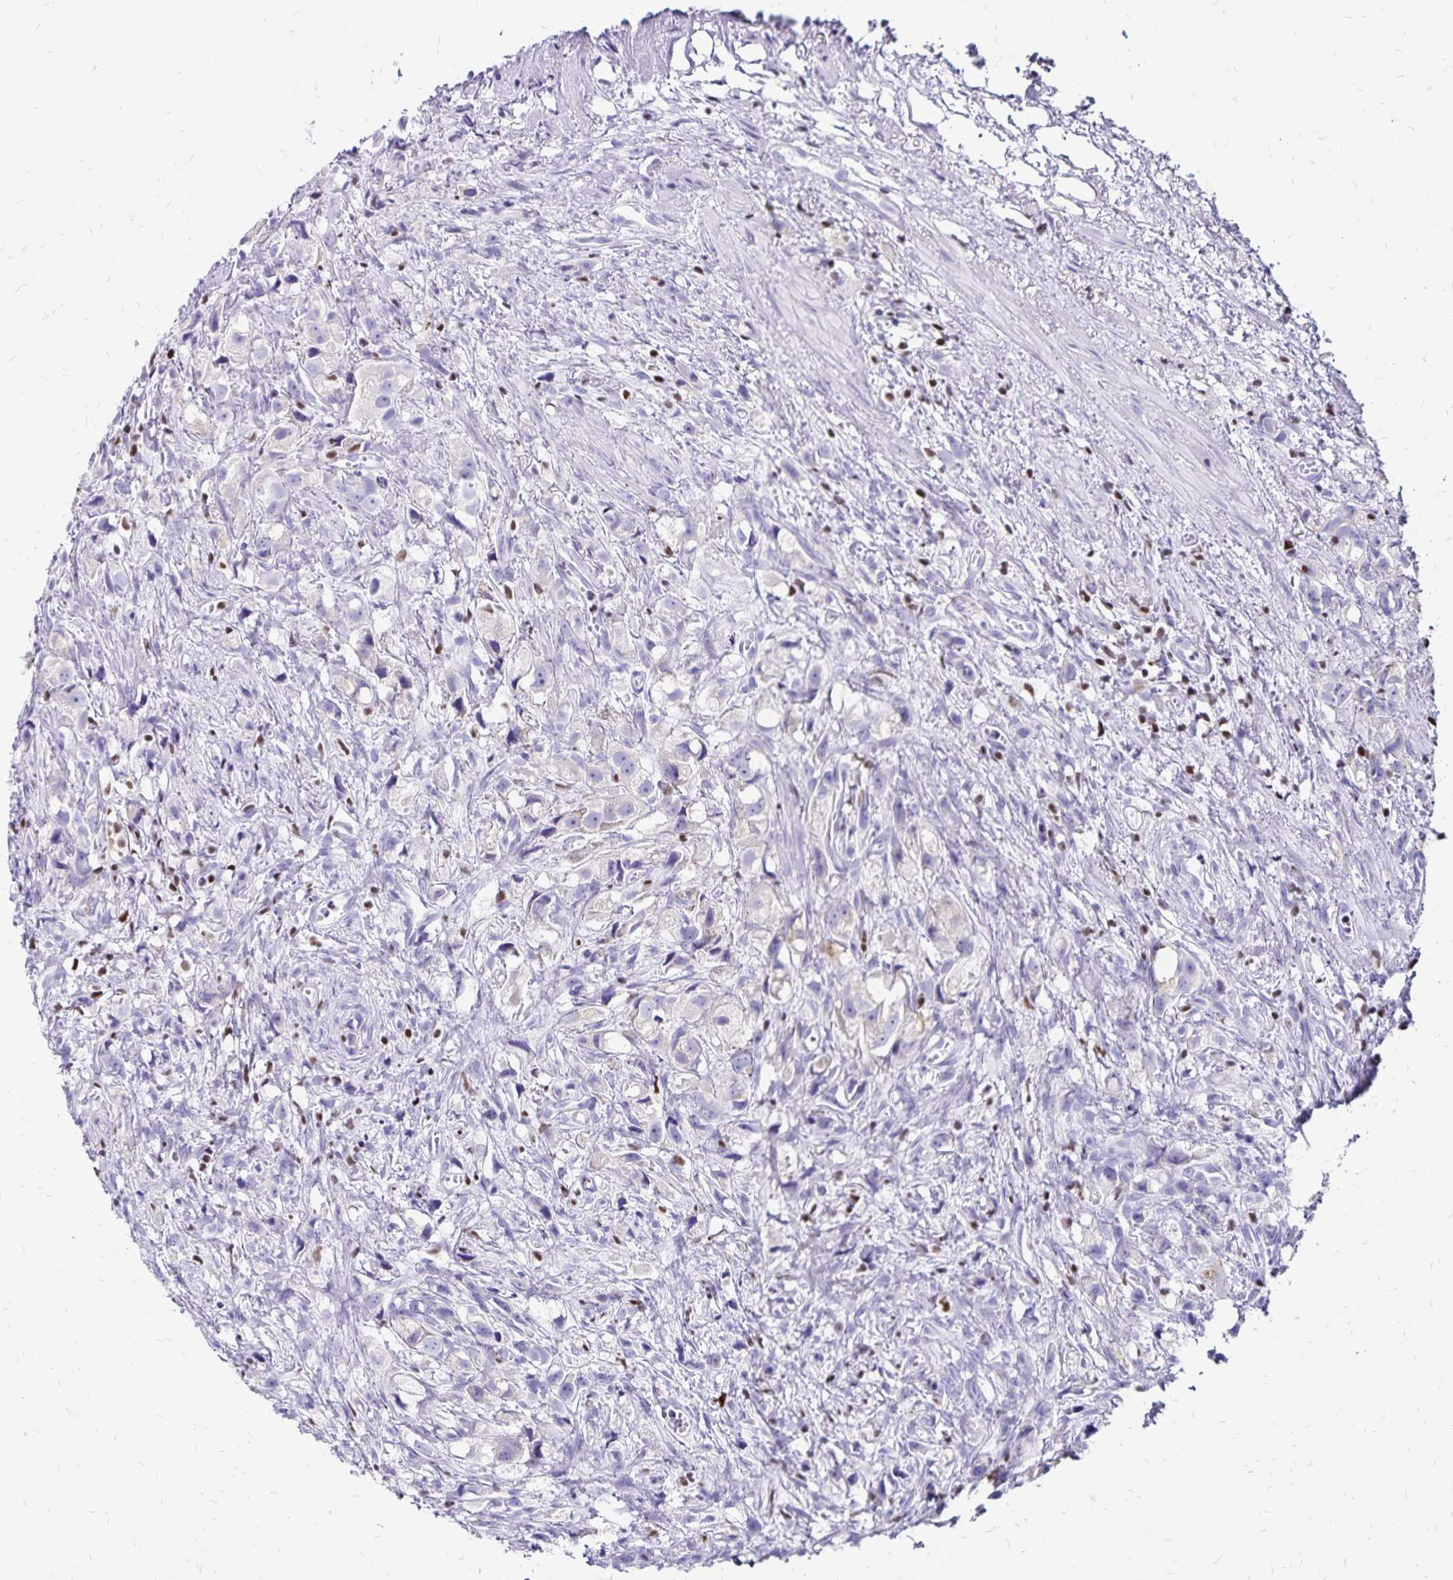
{"staining": {"intensity": "negative", "quantity": "none", "location": "none"}, "tissue": "prostate cancer", "cell_type": "Tumor cells", "image_type": "cancer", "snomed": [{"axis": "morphology", "description": "Adenocarcinoma, High grade"}, {"axis": "topography", "description": "Prostate"}], "caption": "IHC histopathology image of neoplastic tissue: high-grade adenocarcinoma (prostate) stained with DAB (3,3'-diaminobenzidine) displays no significant protein staining in tumor cells.", "gene": "IKZF1", "patient": {"sex": "male", "age": 75}}